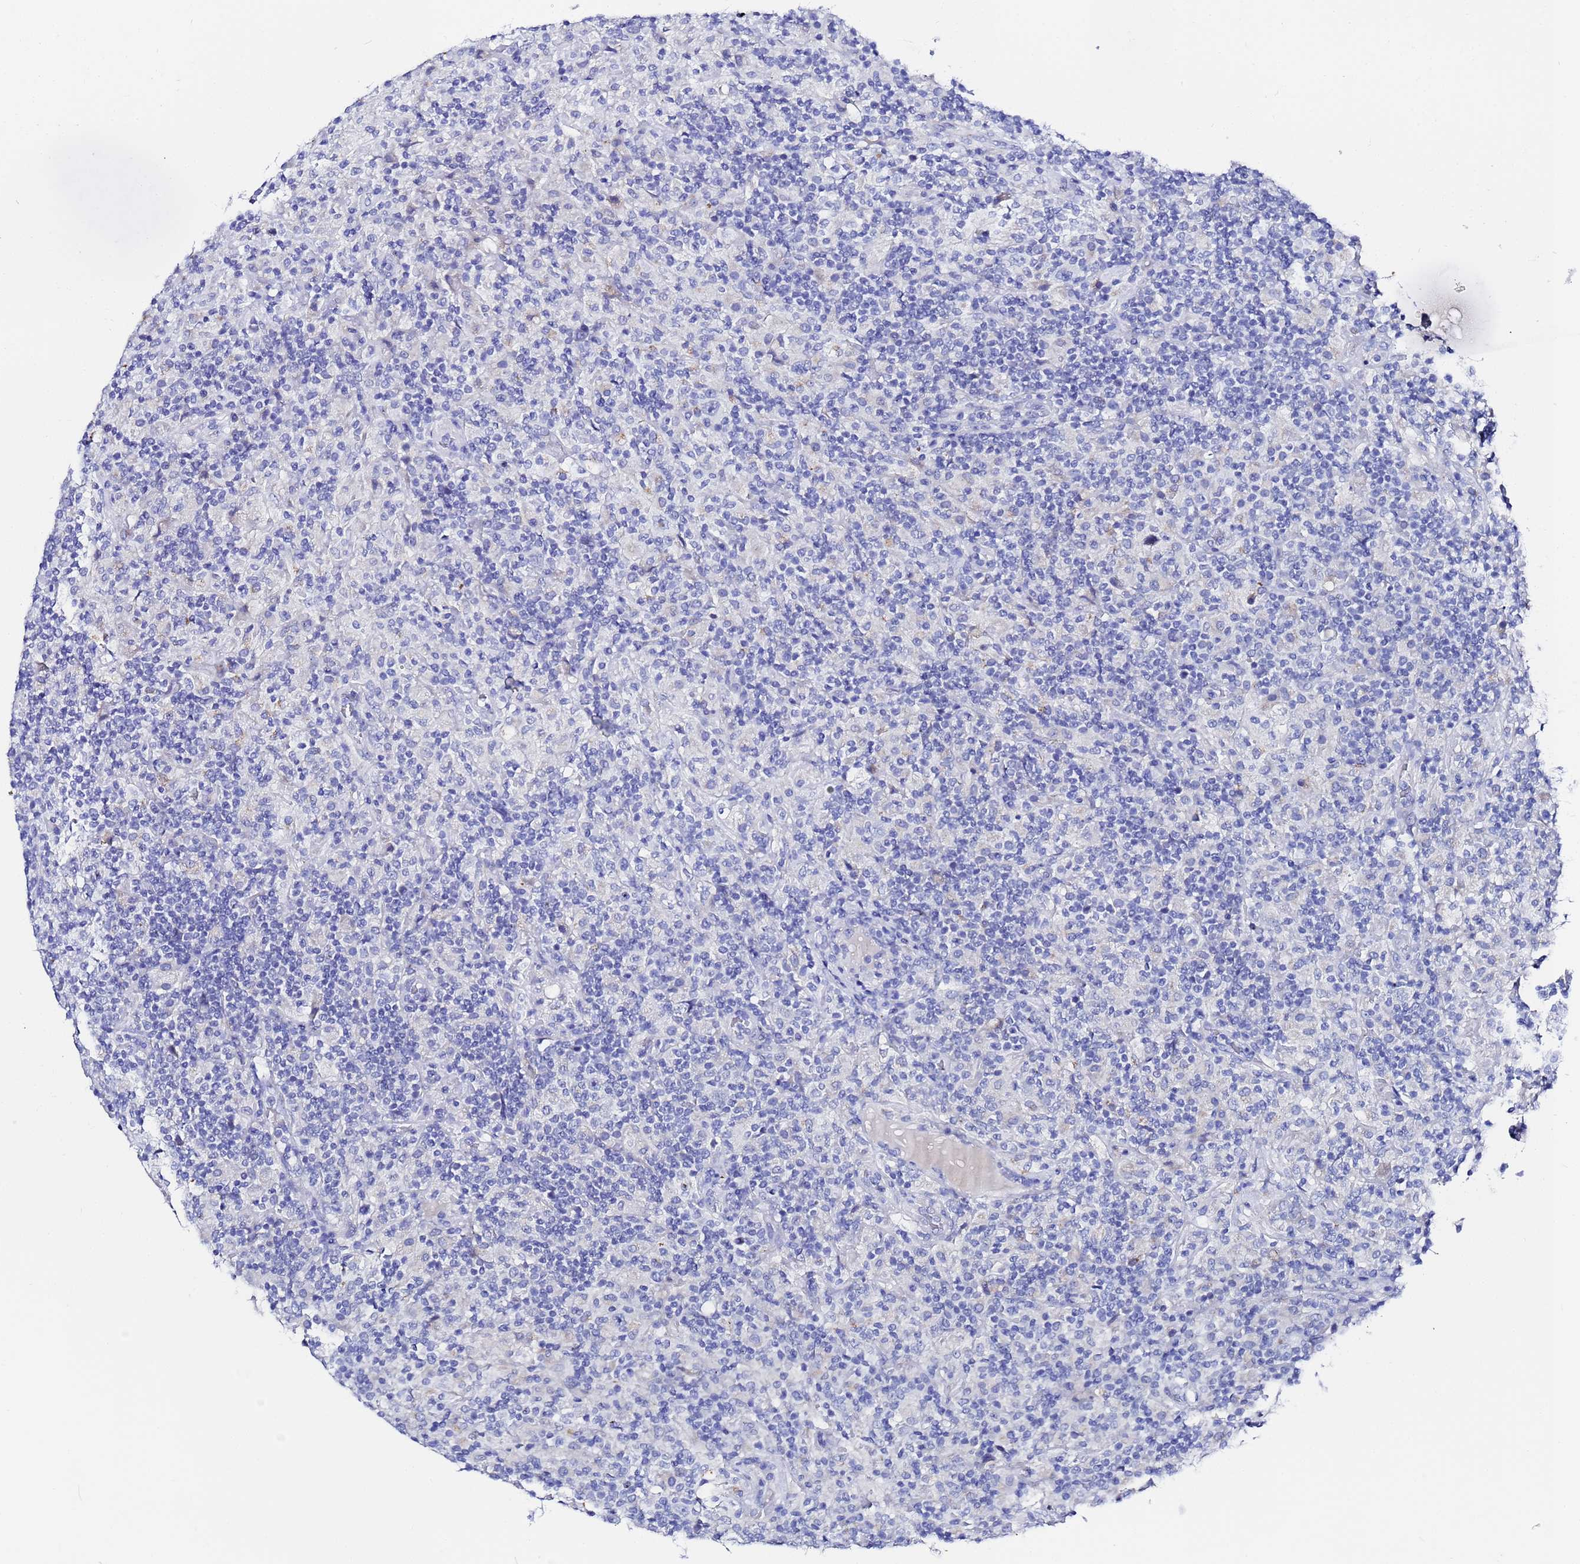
{"staining": {"intensity": "negative", "quantity": "none", "location": "none"}, "tissue": "lymphoma", "cell_type": "Tumor cells", "image_type": "cancer", "snomed": [{"axis": "morphology", "description": "Hodgkin's disease, NOS"}, {"axis": "topography", "description": "Lymph node"}], "caption": "The histopathology image displays no staining of tumor cells in Hodgkin's disease.", "gene": "ZNF26", "patient": {"sex": "male", "age": 70}}